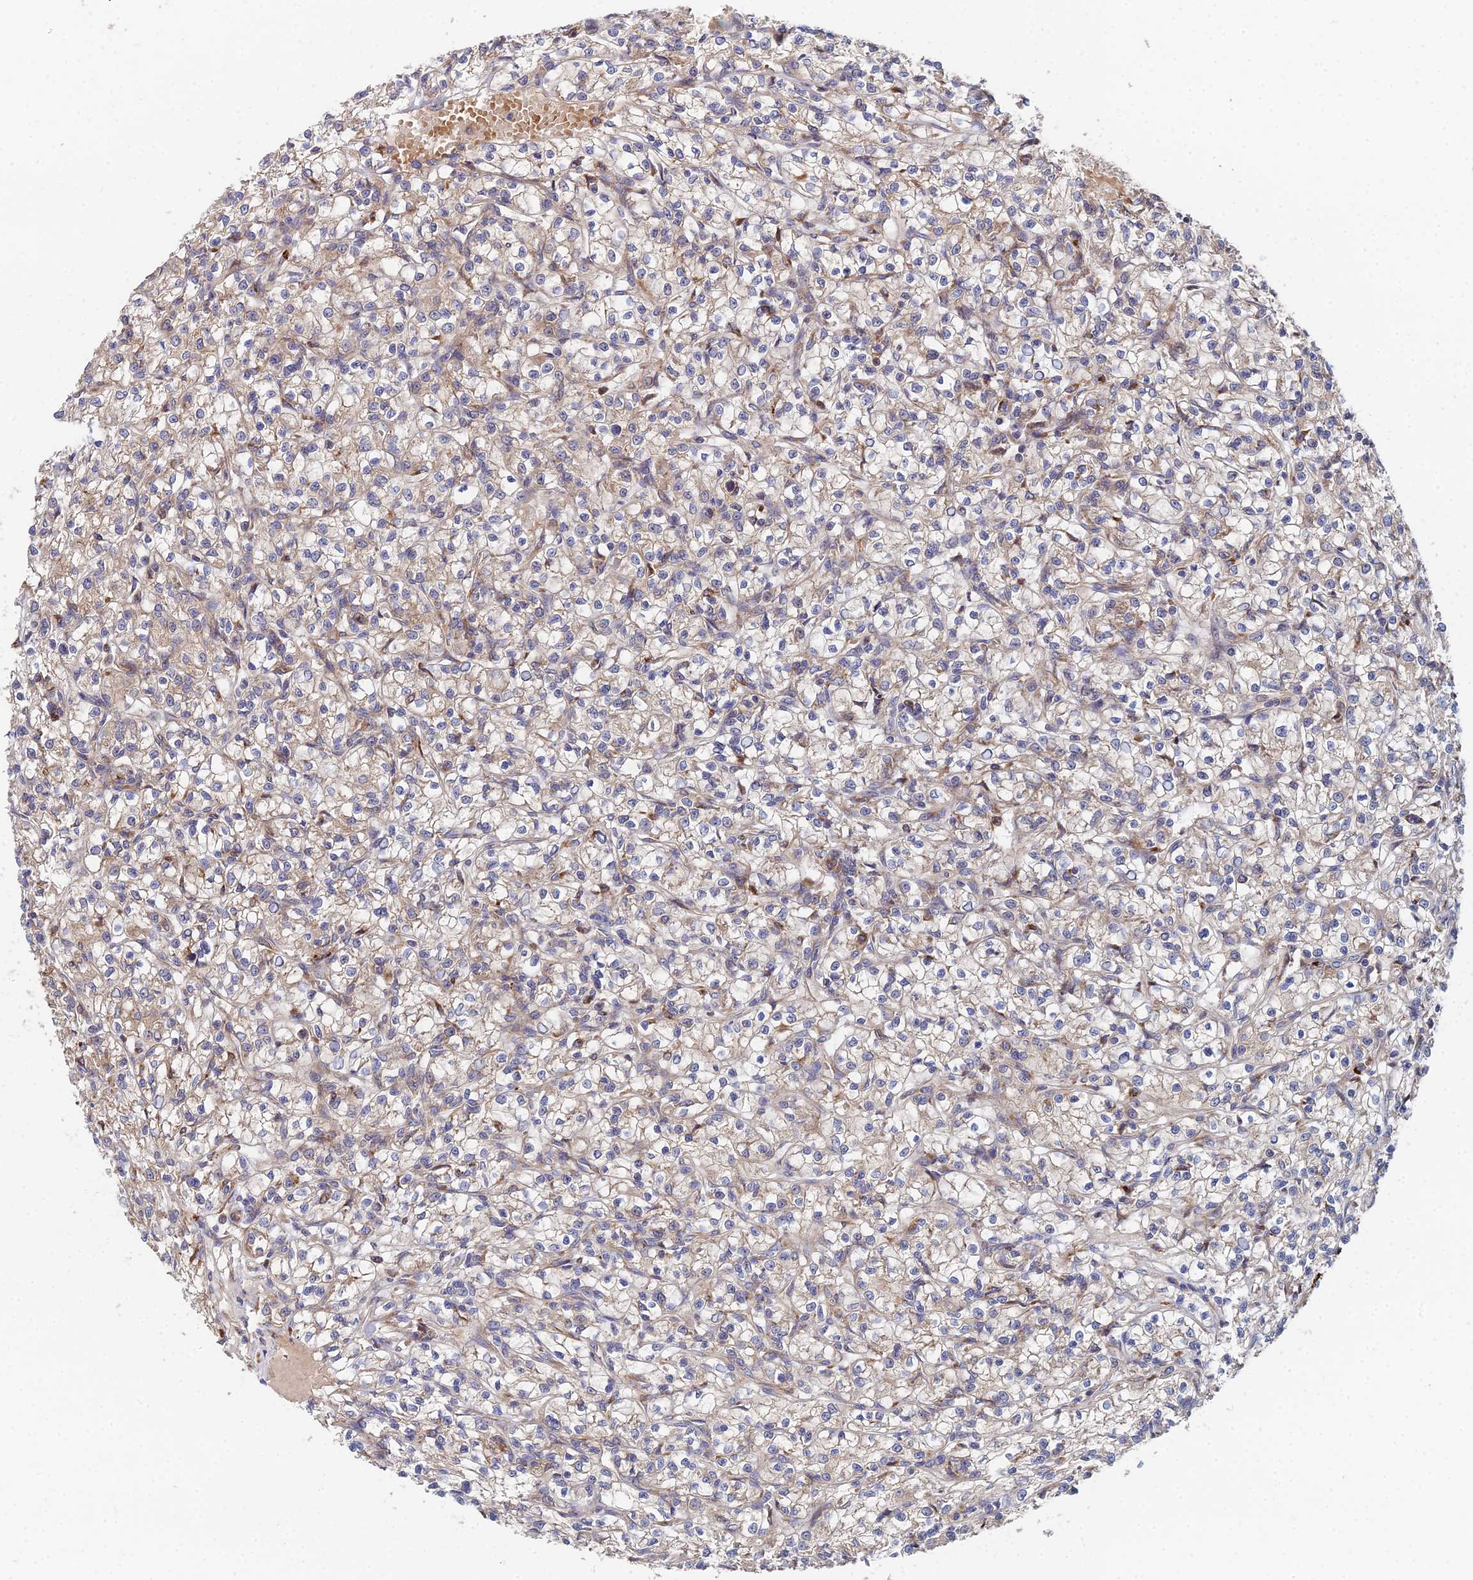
{"staining": {"intensity": "weak", "quantity": "25%-75%", "location": "cytoplasmic/membranous"}, "tissue": "renal cancer", "cell_type": "Tumor cells", "image_type": "cancer", "snomed": [{"axis": "morphology", "description": "Adenocarcinoma, NOS"}, {"axis": "topography", "description": "Kidney"}], "caption": "Protein analysis of renal cancer tissue exhibits weak cytoplasmic/membranous expression in about 25%-75% of tumor cells.", "gene": "CCZ1", "patient": {"sex": "female", "age": 59}}